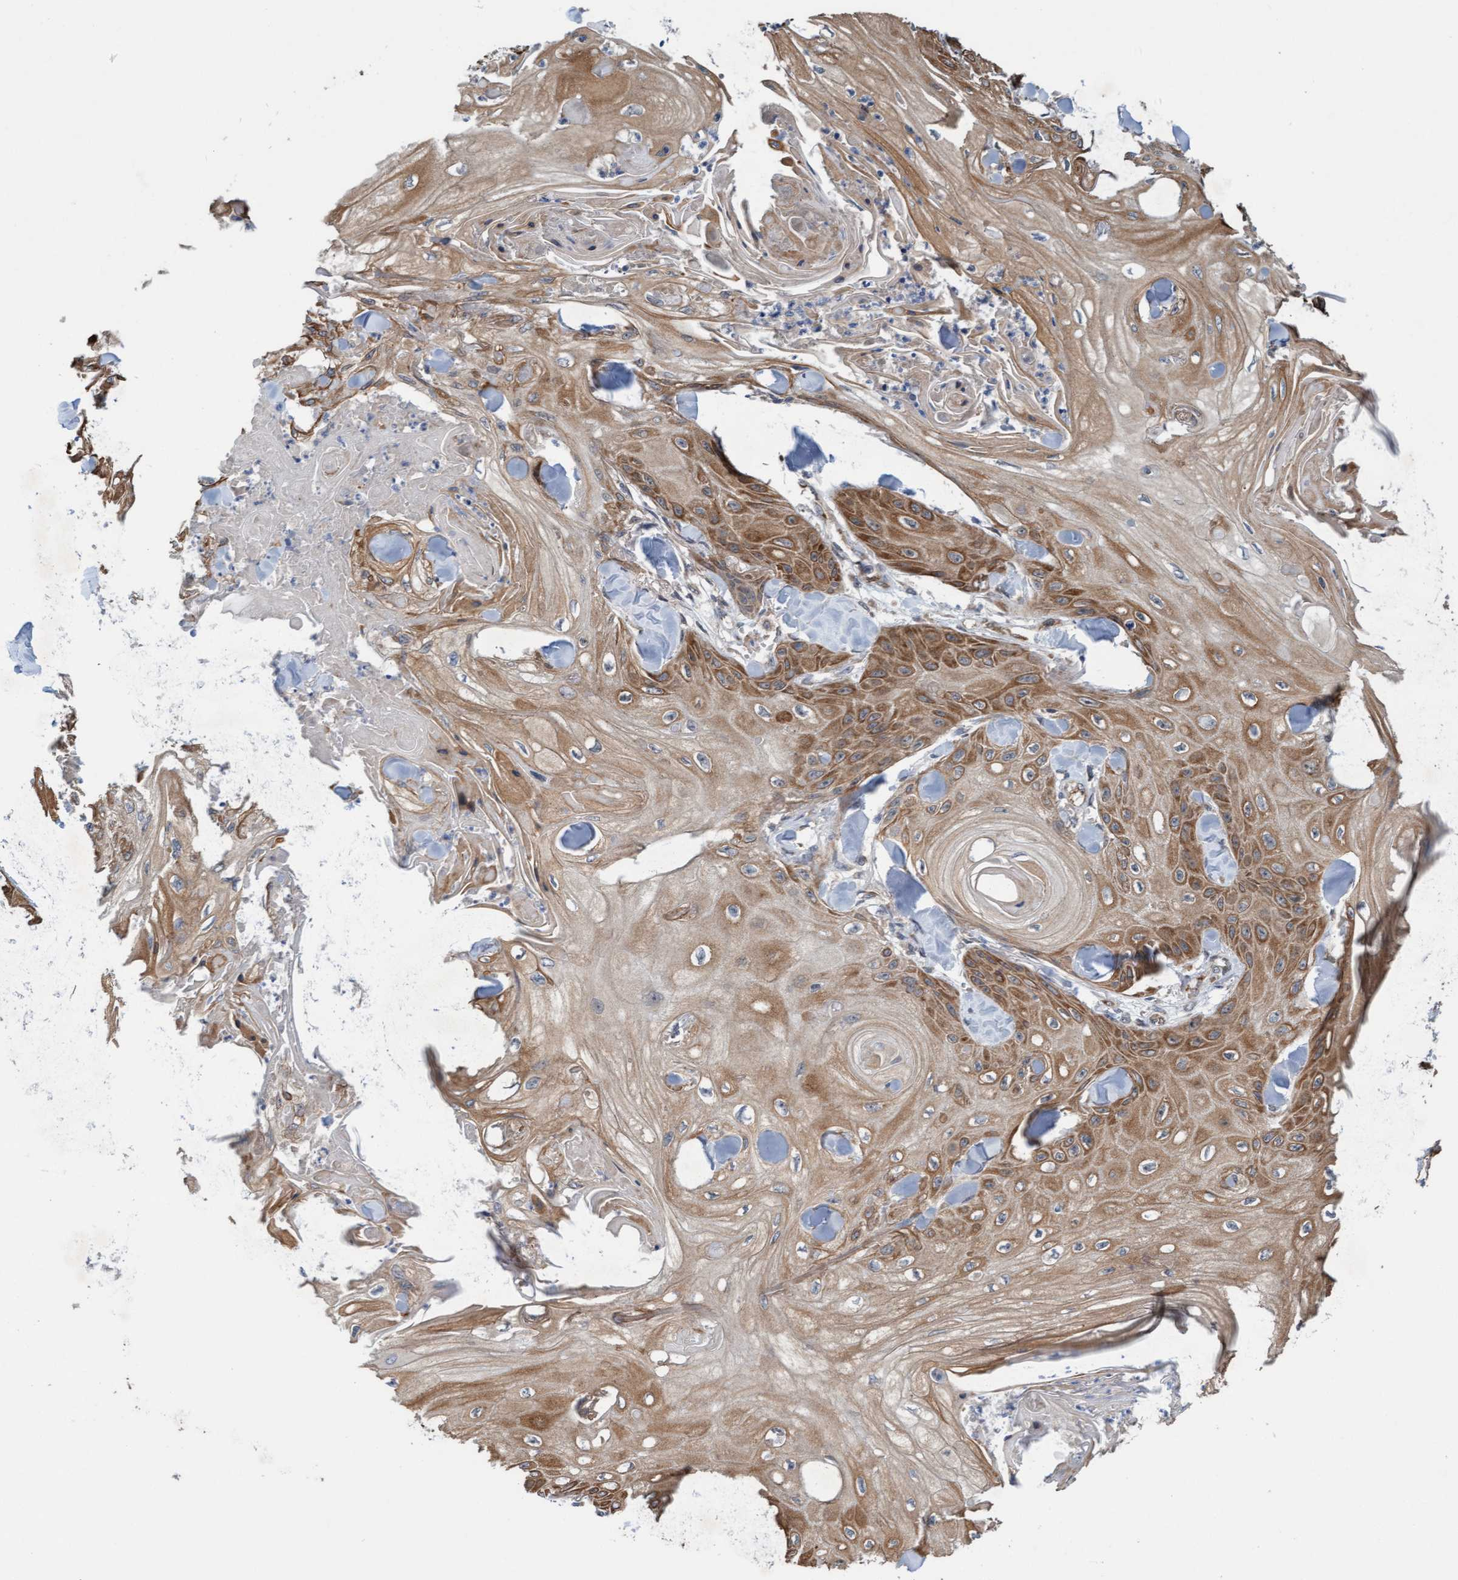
{"staining": {"intensity": "moderate", "quantity": ">75%", "location": "cytoplasmic/membranous"}, "tissue": "skin cancer", "cell_type": "Tumor cells", "image_type": "cancer", "snomed": [{"axis": "morphology", "description": "Squamous cell carcinoma, NOS"}, {"axis": "topography", "description": "Skin"}], "caption": "Immunohistochemical staining of skin cancer displays moderate cytoplasmic/membranous protein staining in approximately >75% of tumor cells.", "gene": "ZNF566", "patient": {"sex": "male", "age": 74}}